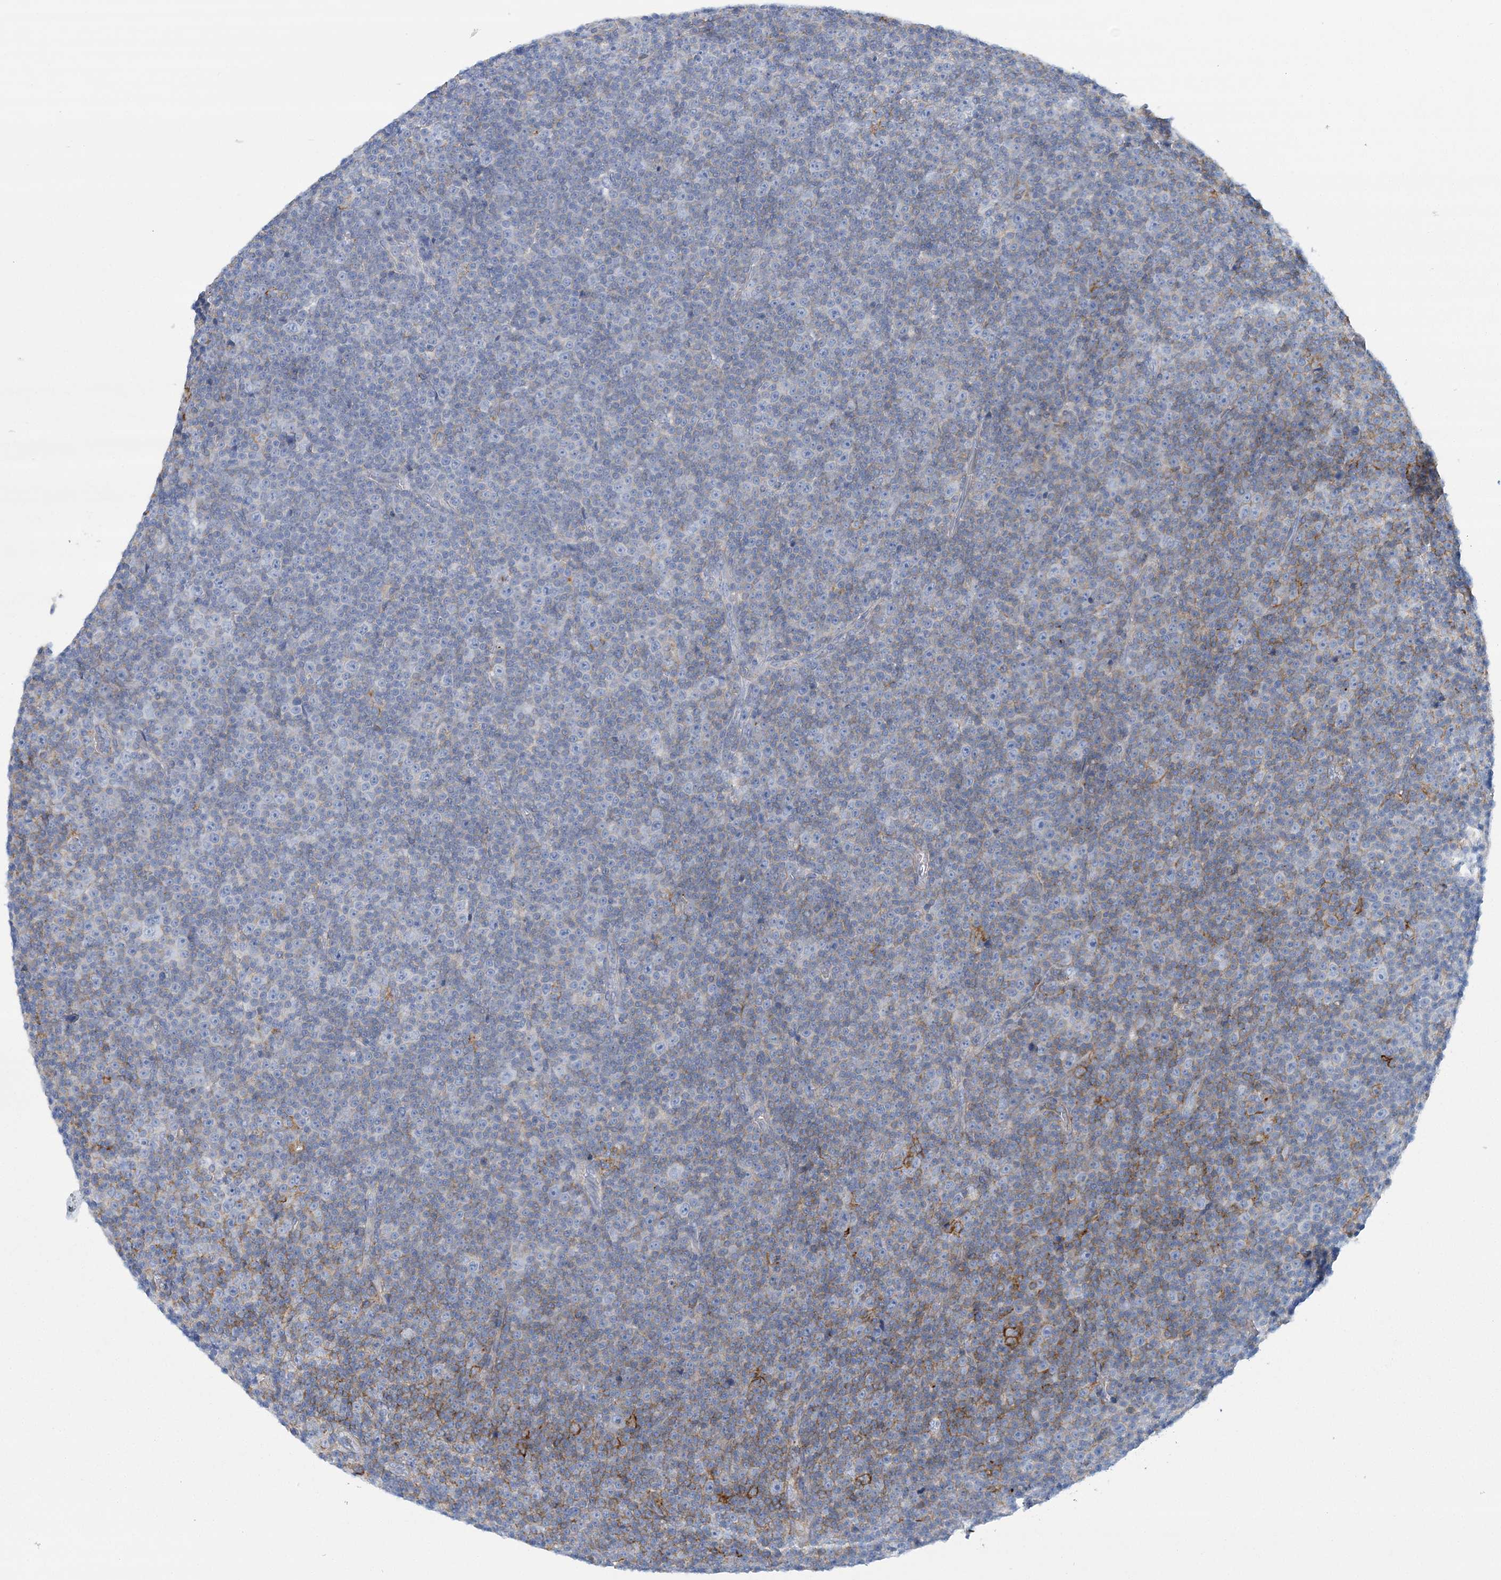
{"staining": {"intensity": "negative", "quantity": "none", "location": "none"}, "tissue": "lymphoma", "cell_type": "Tumor cells", "image_type": "cancer", "snomed": [{"axis": "morphology", "description": "Malignant lymphoma, non-Hodgkin's type, Low grade"}, {"axis": "topography", "description": "Lymph node"}], "caption": "DAB immunohistochemical staining of low-grade malignant lymphoma, non-Hodgkin's type demonstrates no significant expression in tumor cells.", "gene": "C11orf21", "patient": {"sex": "female", "age": 67}}